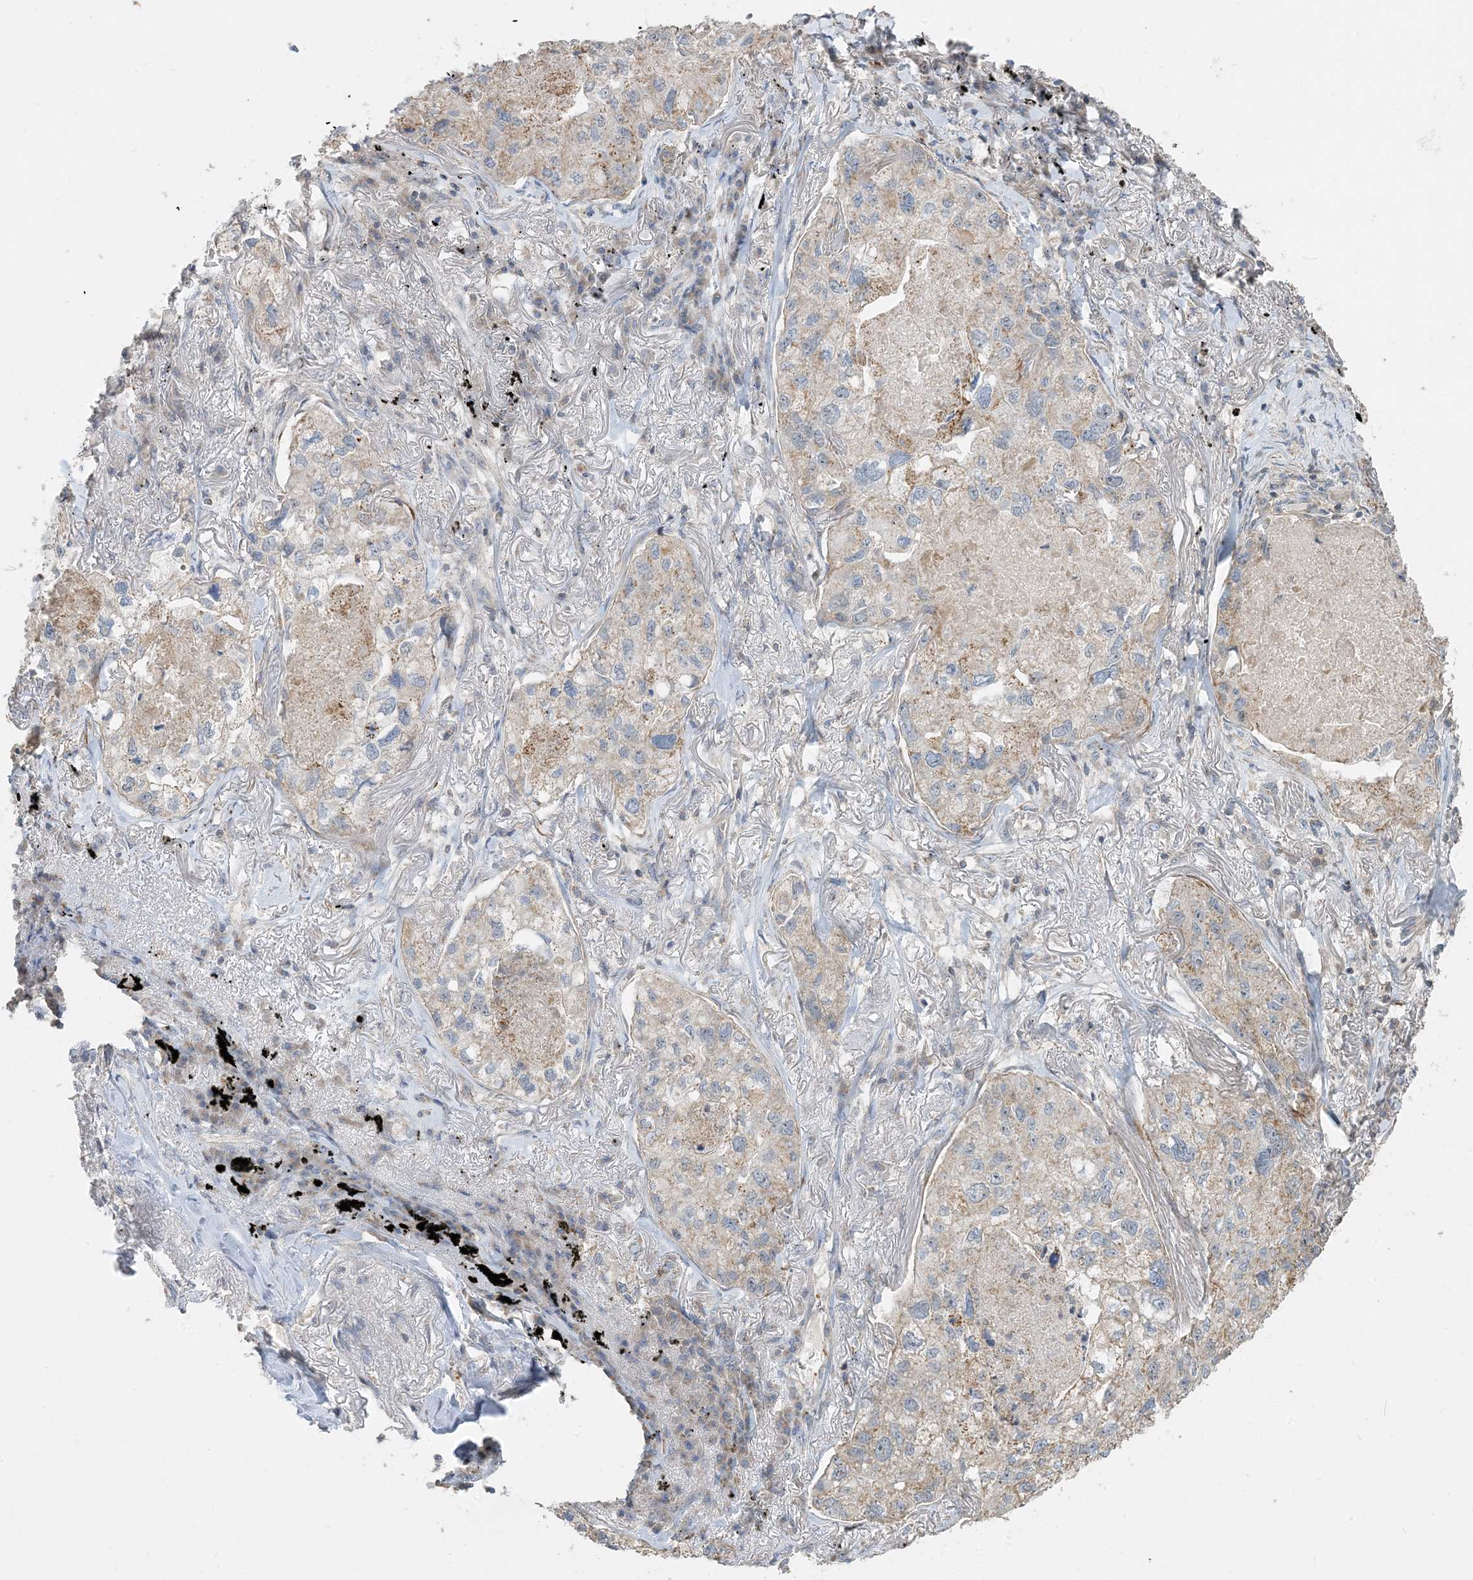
{"staining": {"intensity": "weak", "quantity": "<25%", "location": "cytoplasmic/membranous"}, "tissue": "lung cancer", "cell_type": "Tumor cells", "image_type": "cancer", "snomed": [{"axis": "morphology", "description": "Adenocarcinoma, NOS"}, {"axis": "topography", "description": "Lung"}], "caption": "High power microscopy histopathology image of an IHC photomicrograph of lung cancer (adenocarcinoma), revealing no significant positivity in tumor cells.", "gene": "ECHDC1", "patient": {"sex": "male", "age": 65}}